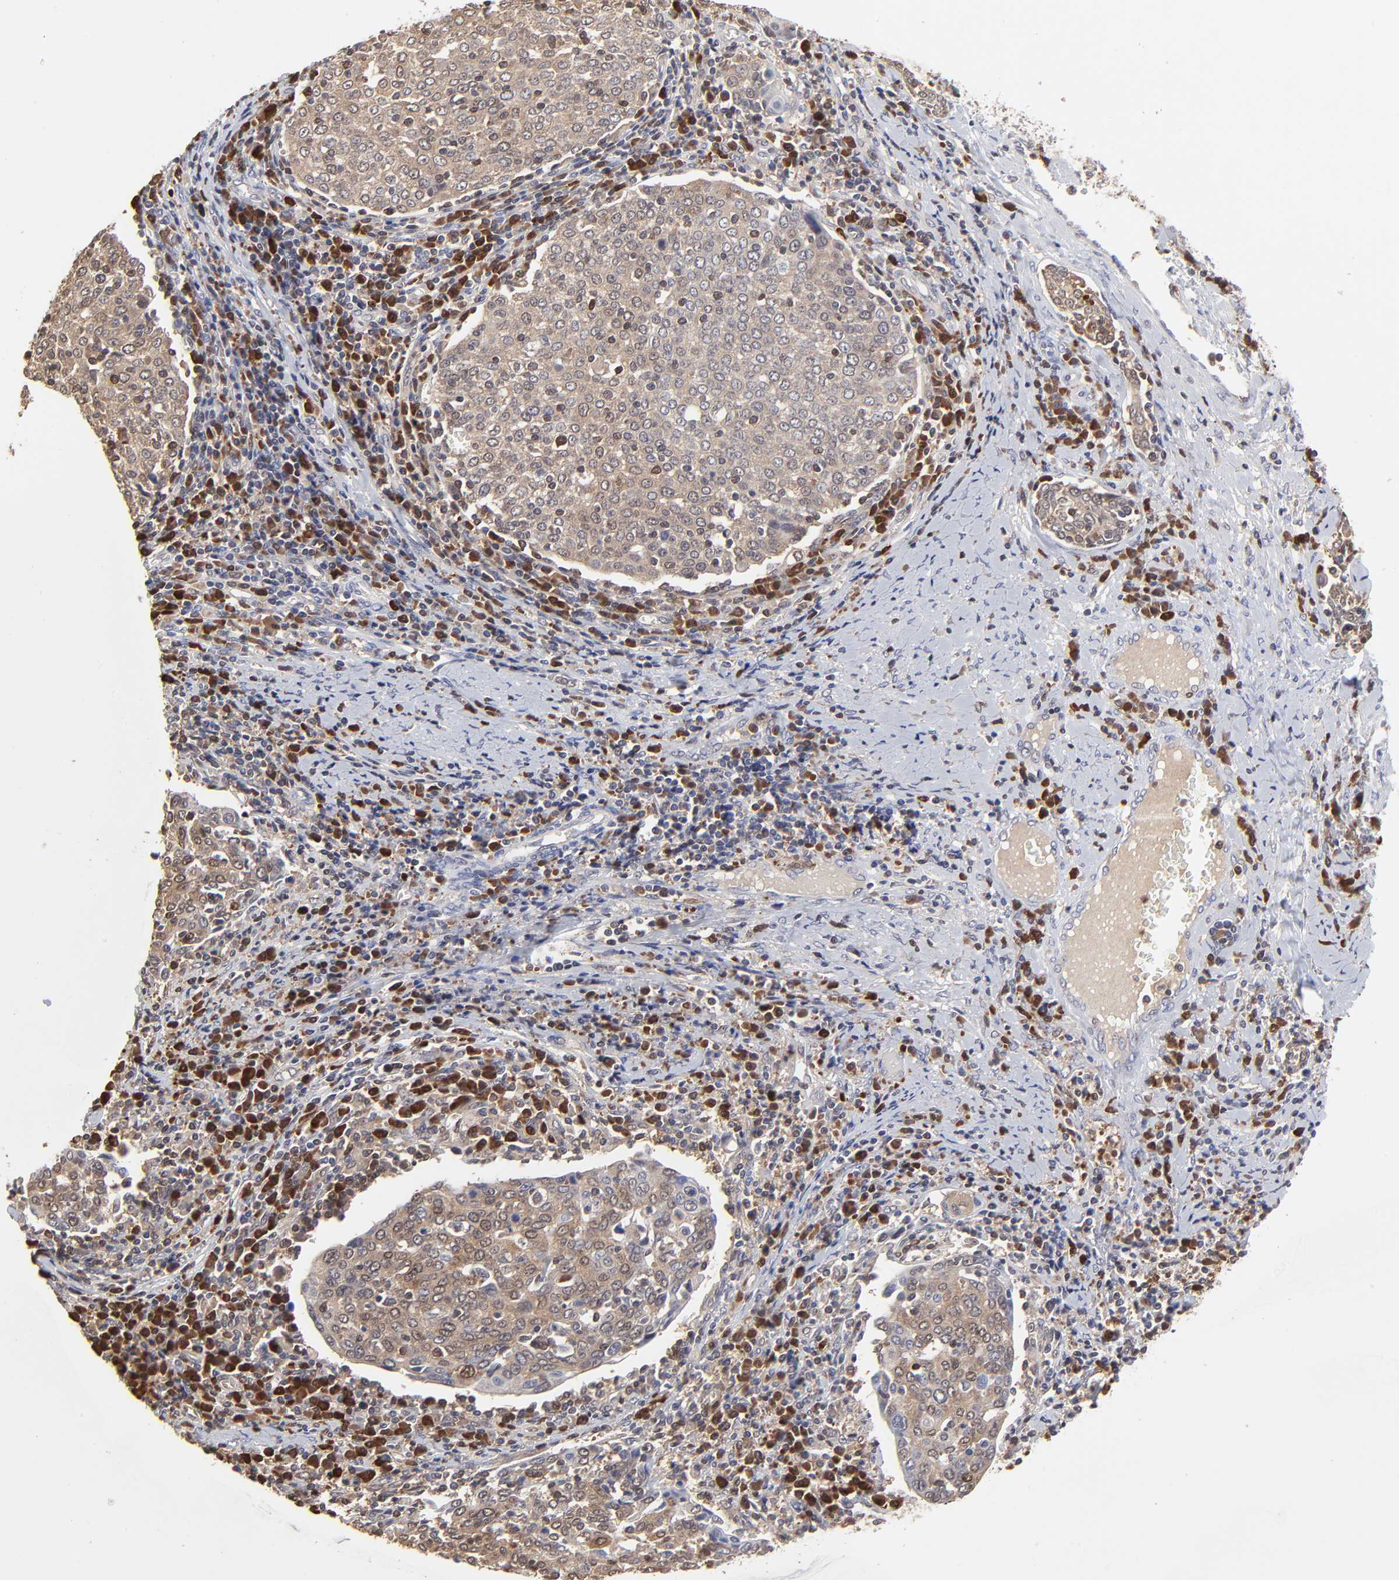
{"staining": {"intensity": "weak", "quantity": ">75%", "location": "cytoplasmic/membranous"}, "tissue": "cervical cancer", "cell_type": "Tumor cells", "image_type": "cancer", "snomed": [{"axis": "morphology", "description": "Squamous cell carcinoma, NOS"}, {"axis": "topography", "description": "Cervix"}], "caption": "Squamous cell carcinoma (cervical) stained with a protein marker exhibits weak staining in tumor cells.", "gene": "CASP3", "patient": {"sex": "female", "age": 40}}